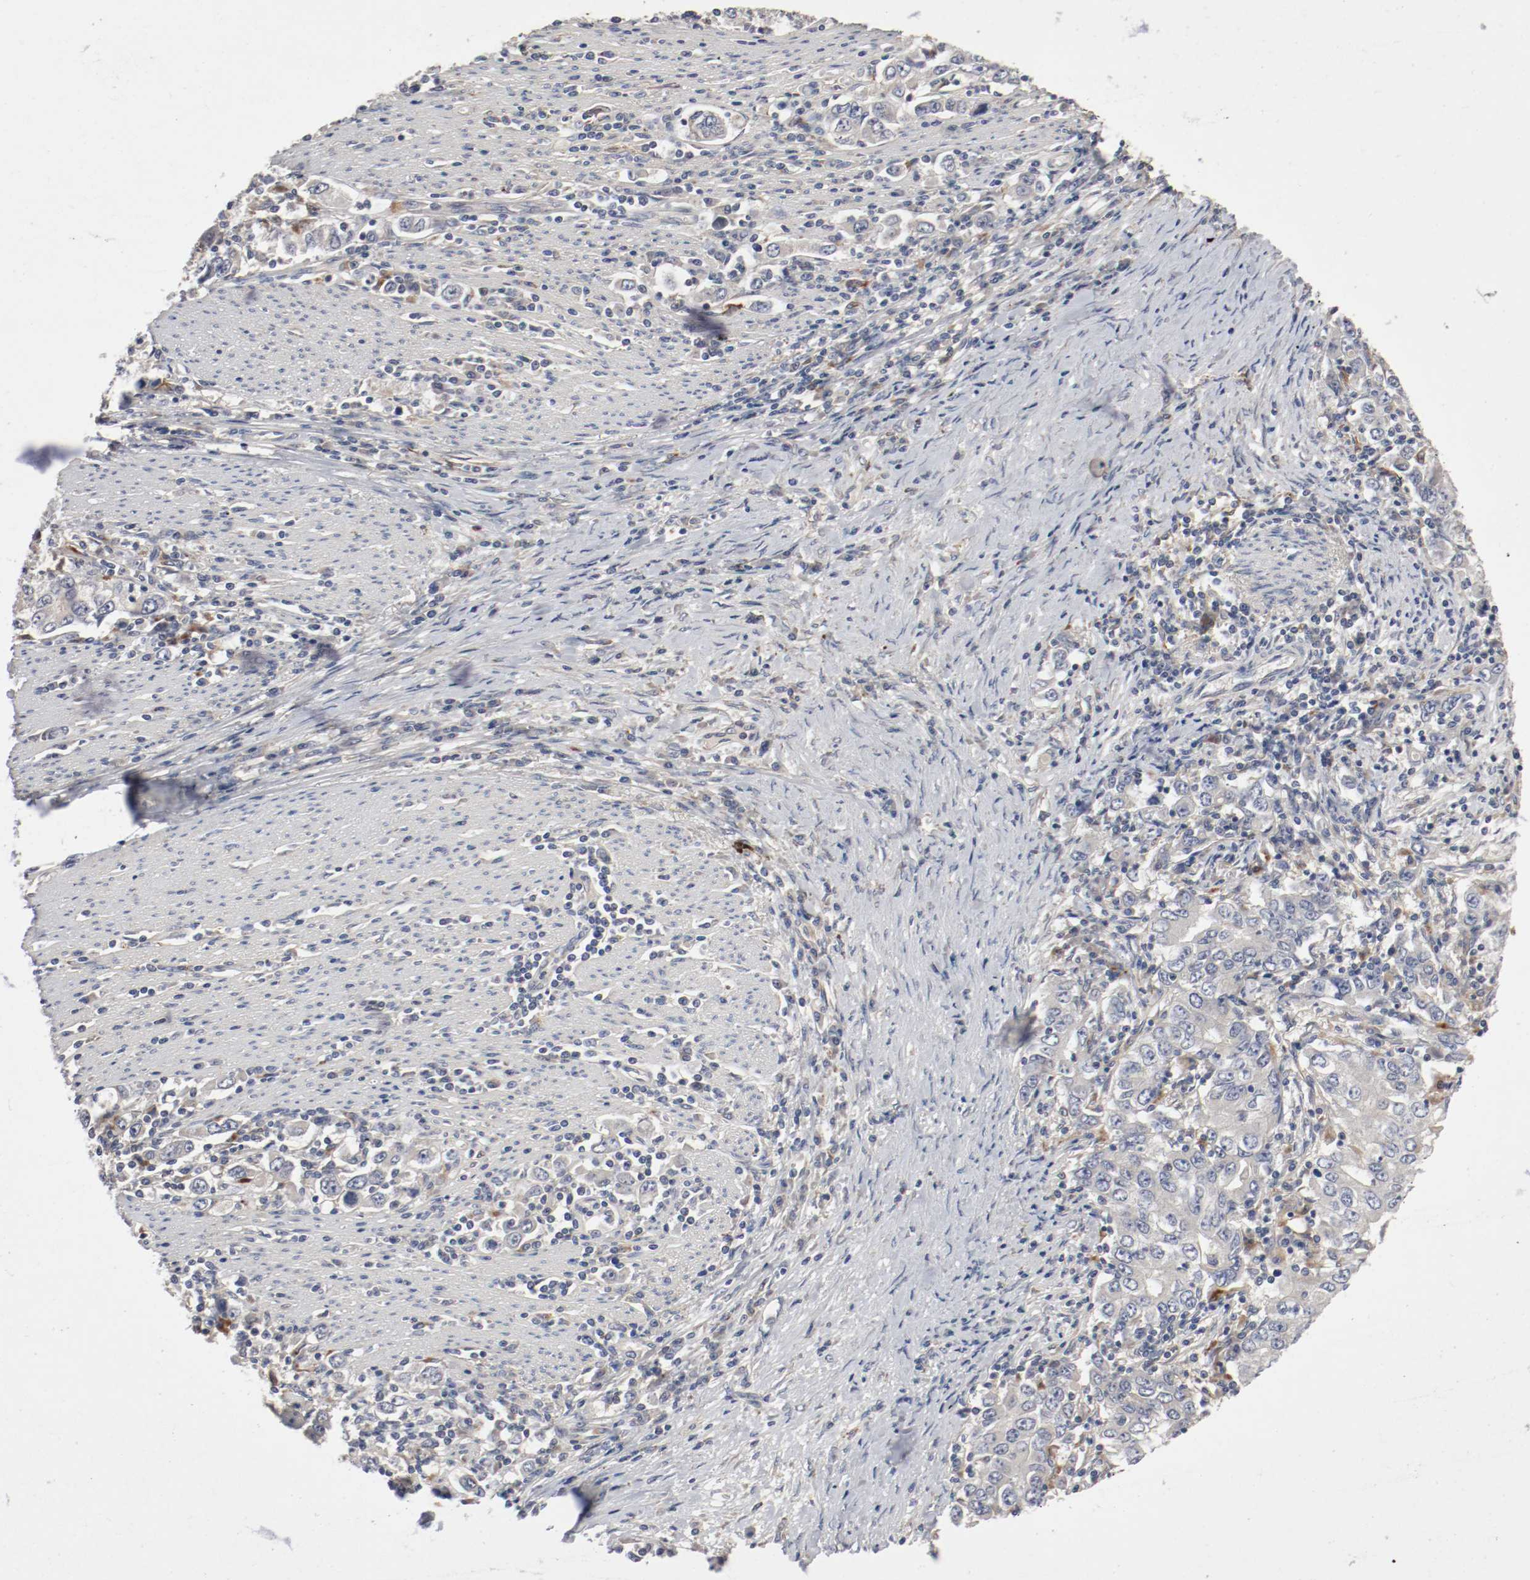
{"staining": {"intensity": "weak", "quantity": "25%-75%", "location": "cytoplasmic/membranous"}, "tissue": "stomach cancer", "cell_type": "Tumor cells", "image_type": "cancer", "snomed": [{"axis": "morphology", "description": "Adenocarcinoma, NOS"}, {"axis": "topography", "description": "Stomach, lower"}], "caption": "This photomicrograph shows immunohistochemistry staining of human adenocarcinoma (stomach), with low weak cytoplasmic/membranous staining in about 25%-75% of tumor cells.", "gene": "REN", "patient": {"sex": "female", "age": 72}}